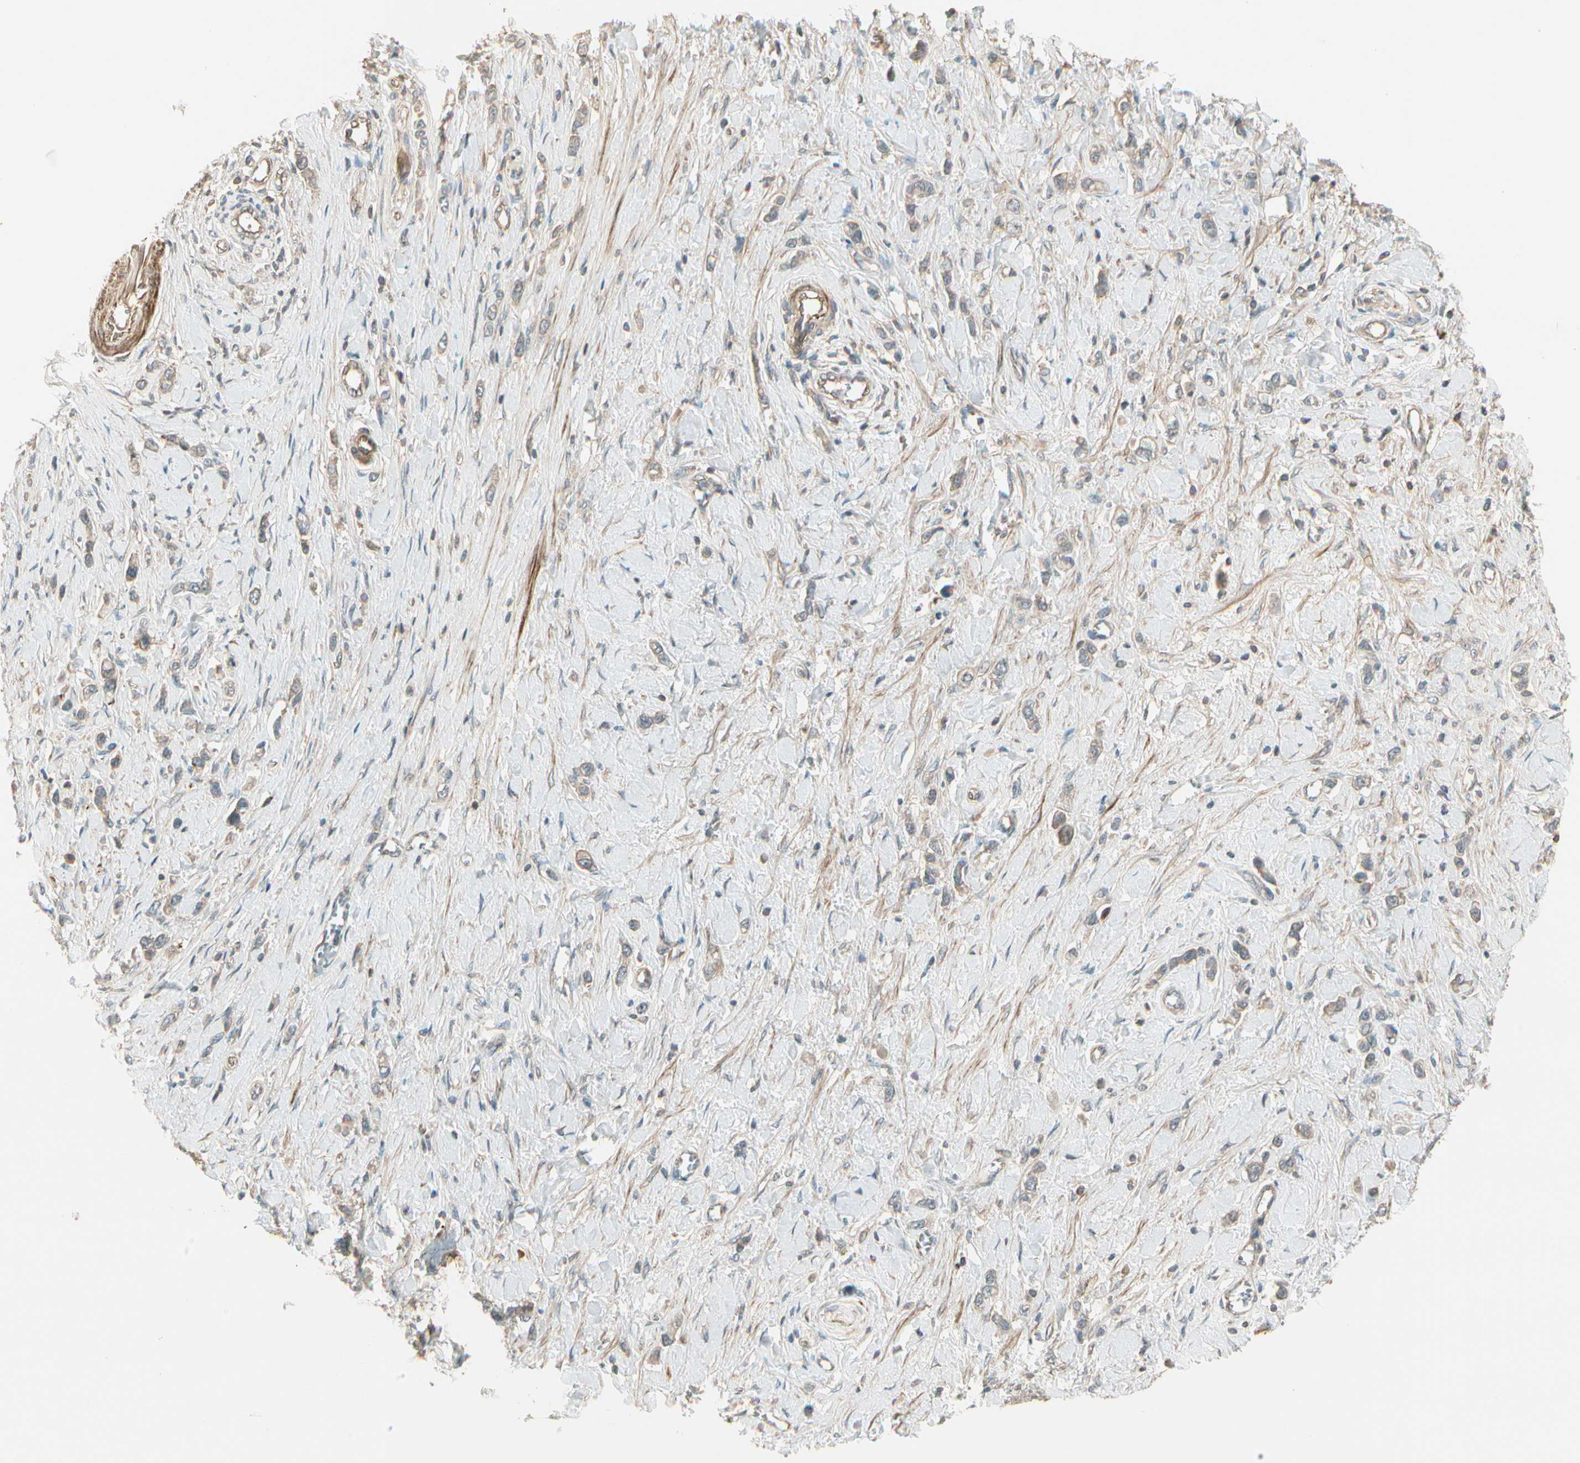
{"staining": {"intensity": "weak", "quantity": "25%-75%", "location": "cytoplasmic/membranous"}, "tissue": "stomach cancer", "cell_type": "Tumor cells", "image_type": "cancer", "snomed": [{"axis": "morphology", "description": "Normal tissue, NOS"}, {"axis": "morphology", "description": "Adenocarcinoma, NOS"}, {"axis": "topography", "description": "Stomach, upper"}, {"axis": "topography", "description": "Stomach"}], "caption": "Protein expression analysis of stomach cancer (adenocarcinoma) demonstrates weak cytoplasmic/membranous expression in about 25%-75% of tumor cells.", "gene": "ACVR1", "patient": {"sex": "female", "age": 65}}